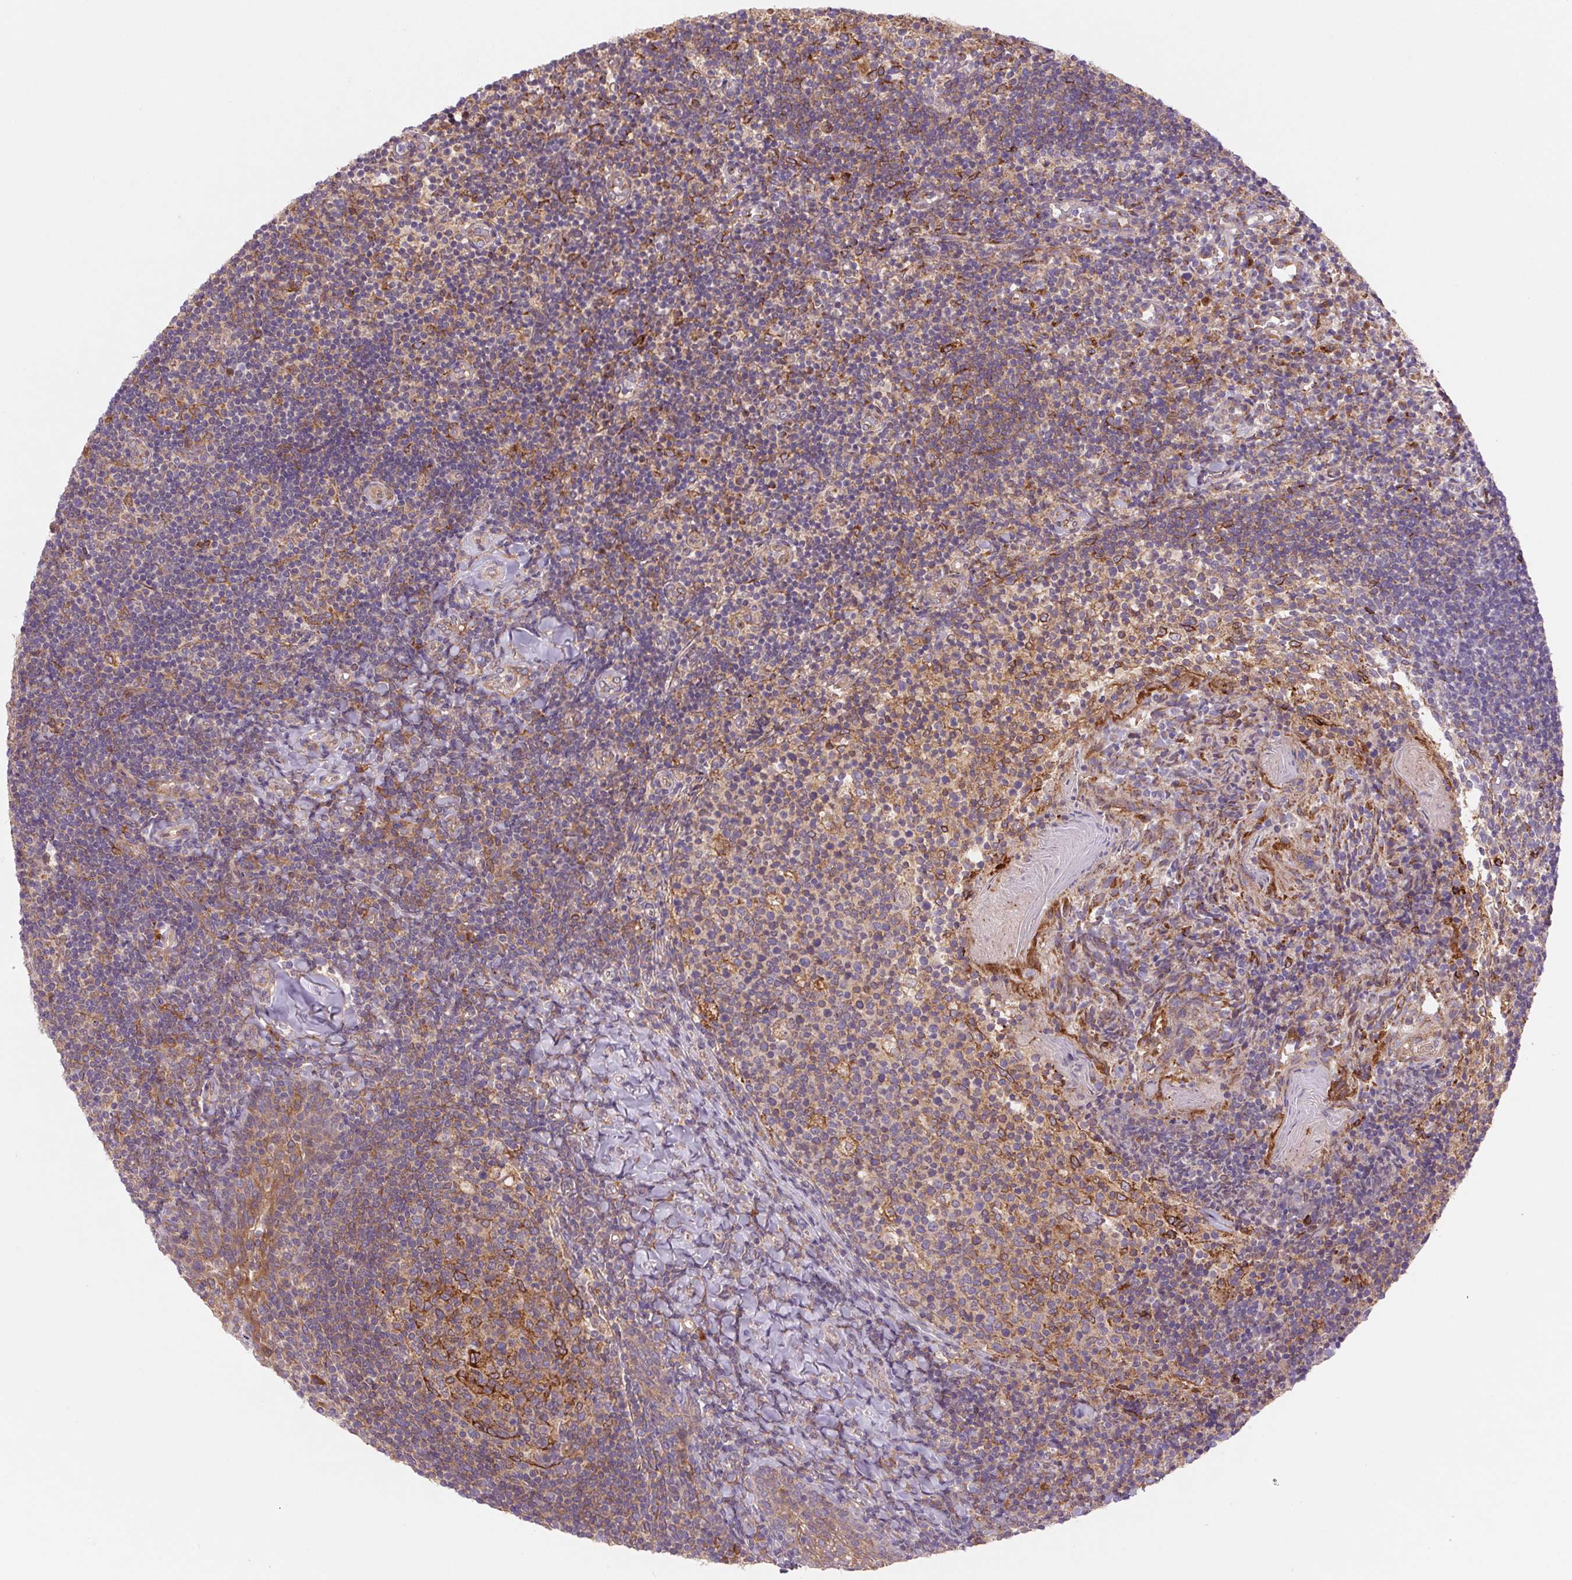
{"staining": {"intensity": "moderate", "quantity": "25%-75%", "location": "cytoplasmic/membranous"}, "tissue": "tonsil", "cell_type": "Germinal center cells", "image_type": "normal", "snomed": [{"axis": "morphology", "description": "Normal tissue, NOS"}, {"axis": "topography", "description": "Tonsil"}], "caption": "IHC histopathology image of normal tonsil: tonsil stained using IHC demonstrates medium levels of moderate protein expression localized specifically in the cytoplasmic/membranous of germinal center cells, appearing as a cytoplasmic/membranous brown color.", "gene": "KLHL20", "patient": {"sex": "female", "age": 10}}